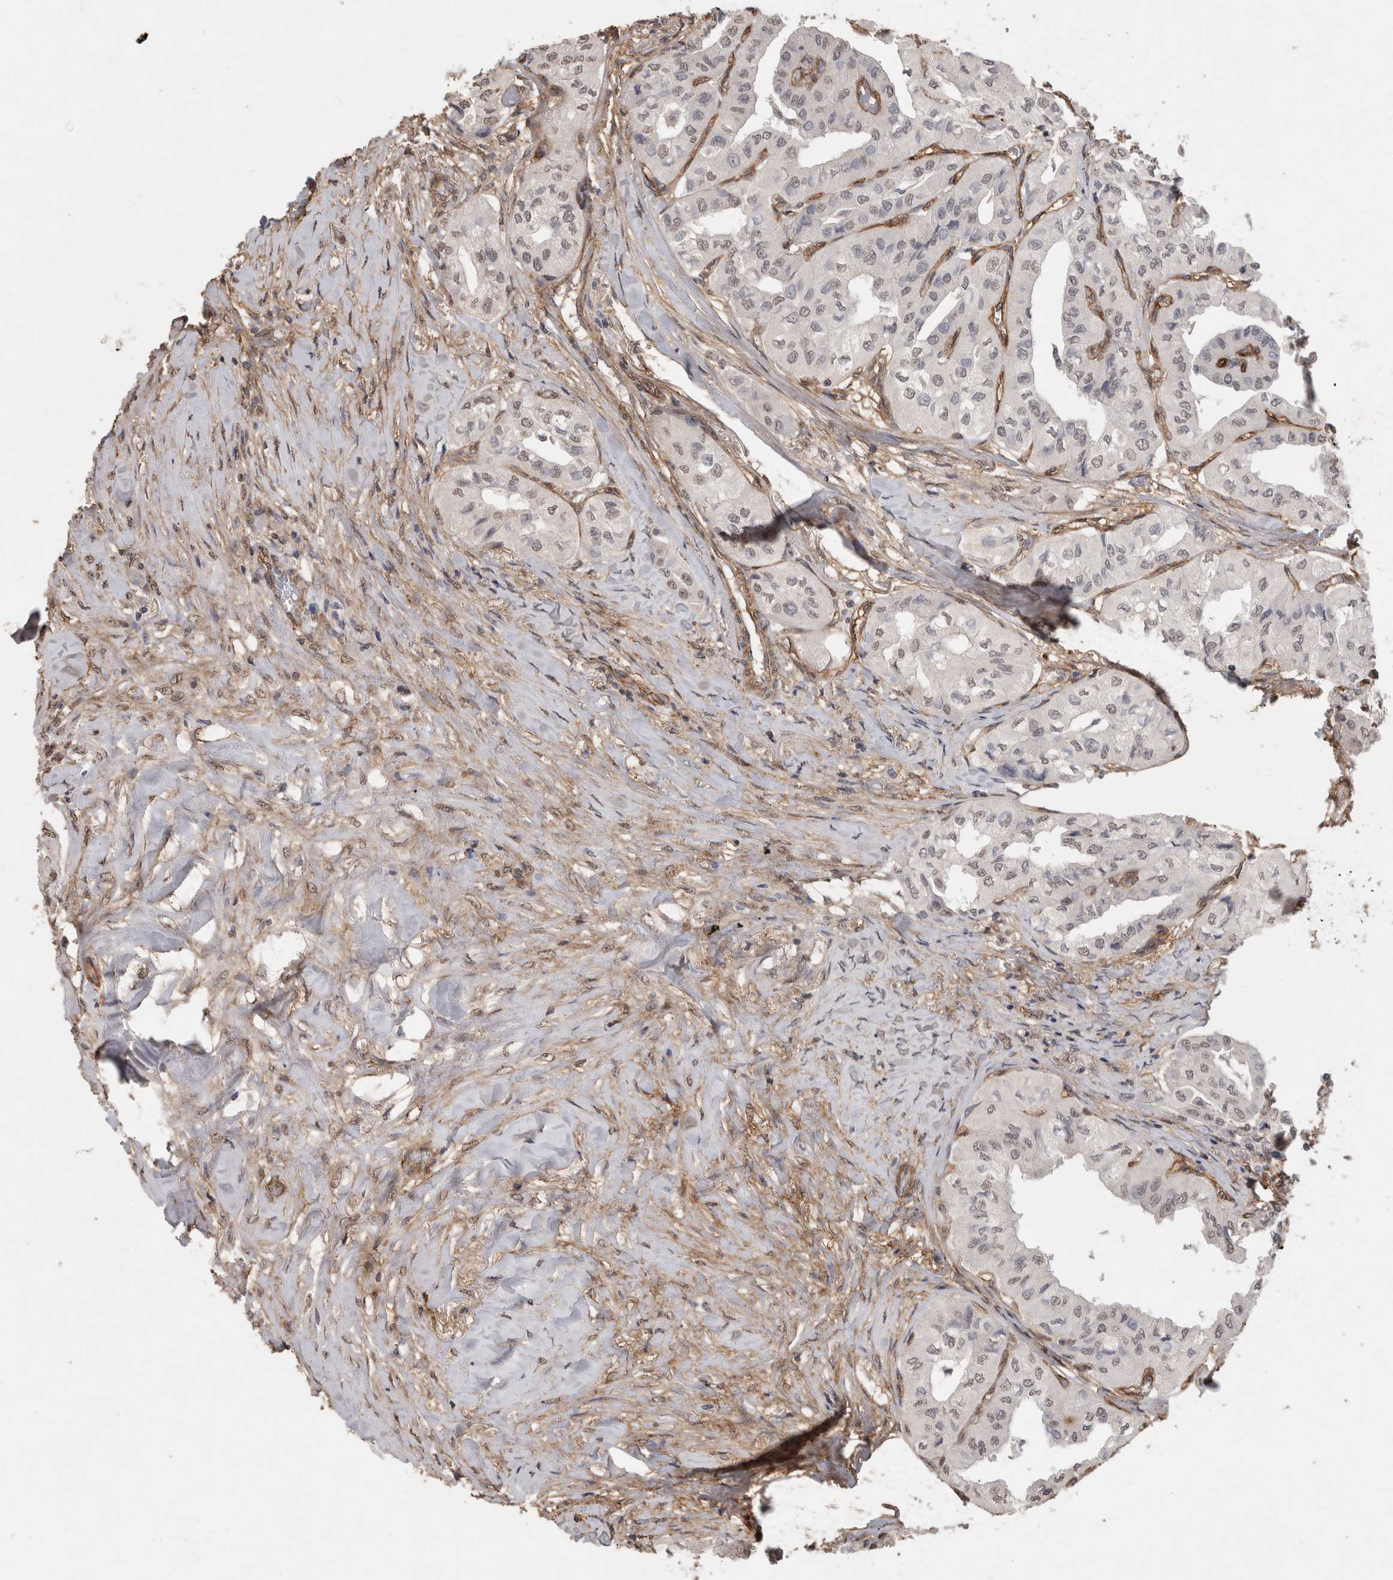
{"staining": {"intensity": "weak", "quantity": ">75%", "location": "nuclear"}, "tissue": "thyroid cancer", "cell_type": "Tumor cells", "image_type": "cancer", "snomed": [{"axis": "morphology", "description": "Papillary adenocarcinoma, NOS"}, {"axis": "topography", "description": "Thyroid gland"}], "caption": "An immunohistochemistry (IHC) photomicrograph of tumor tissue is shown. Protein staining in brown labels weak nuclear positivity in thyroid cancer within tumor cells. The staining was performed using DAB to visualize the protein expression in brown, while the nuclei were stained in blue with hematoxylin (Magnification: 20x).", "gene": "RECK", "patient": {"sex": "female", "age": 59}}